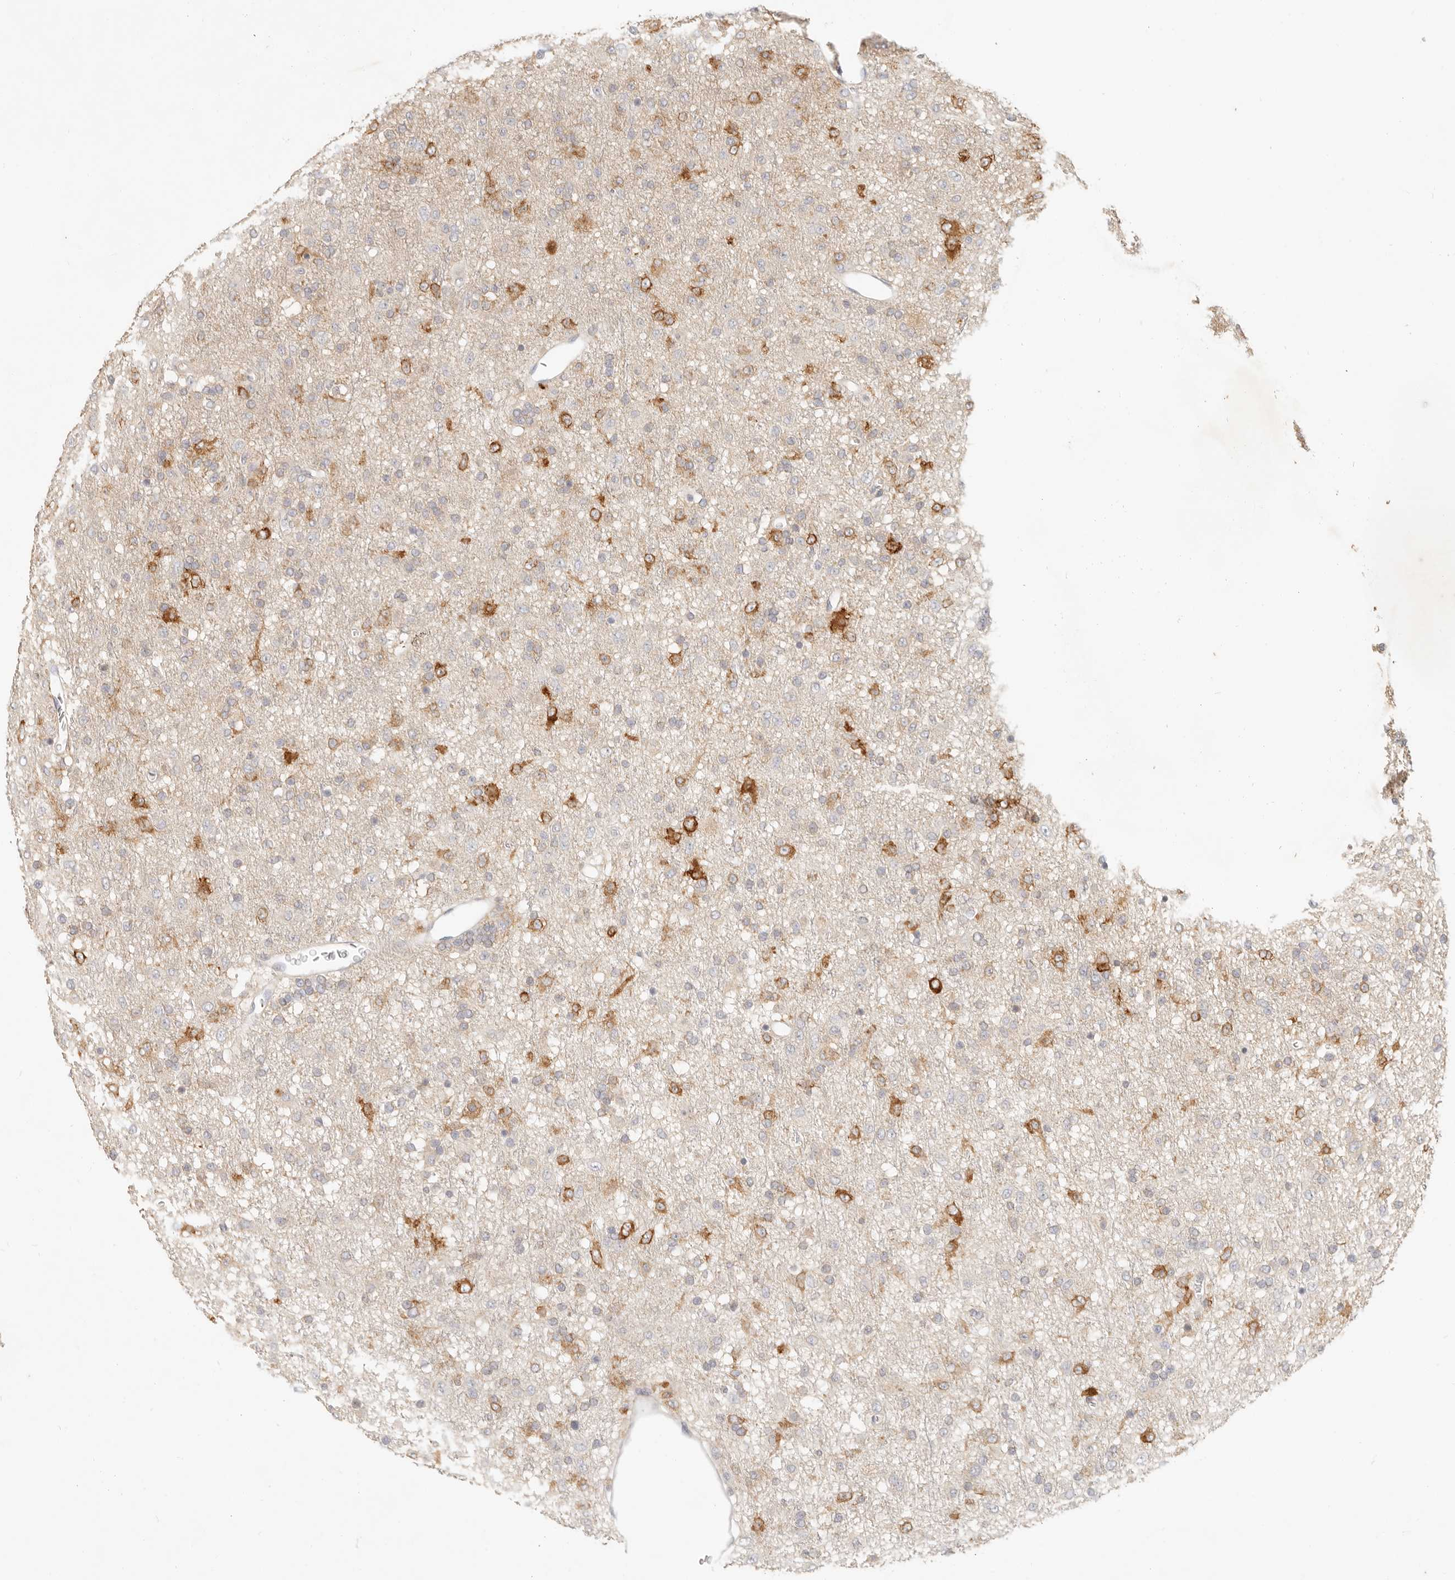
{"staining": {"intensity": "weak", "quantity": "<25%", "location": "cytoplasmic/membranous"}, "tissue": "glioma", "cell_type": "Tumor cells", "image_type": "cancer", "snomed": [{"axis": "morphology", "description": "Glioma, malignant, Low grade"}, {"axis": "topography", "description": "Brain"}], "caption": "Tumor cells are negative for protein expression in human glioma.", "gene": "PABPC4", "patient": {"sex": "male", "age": 65}}